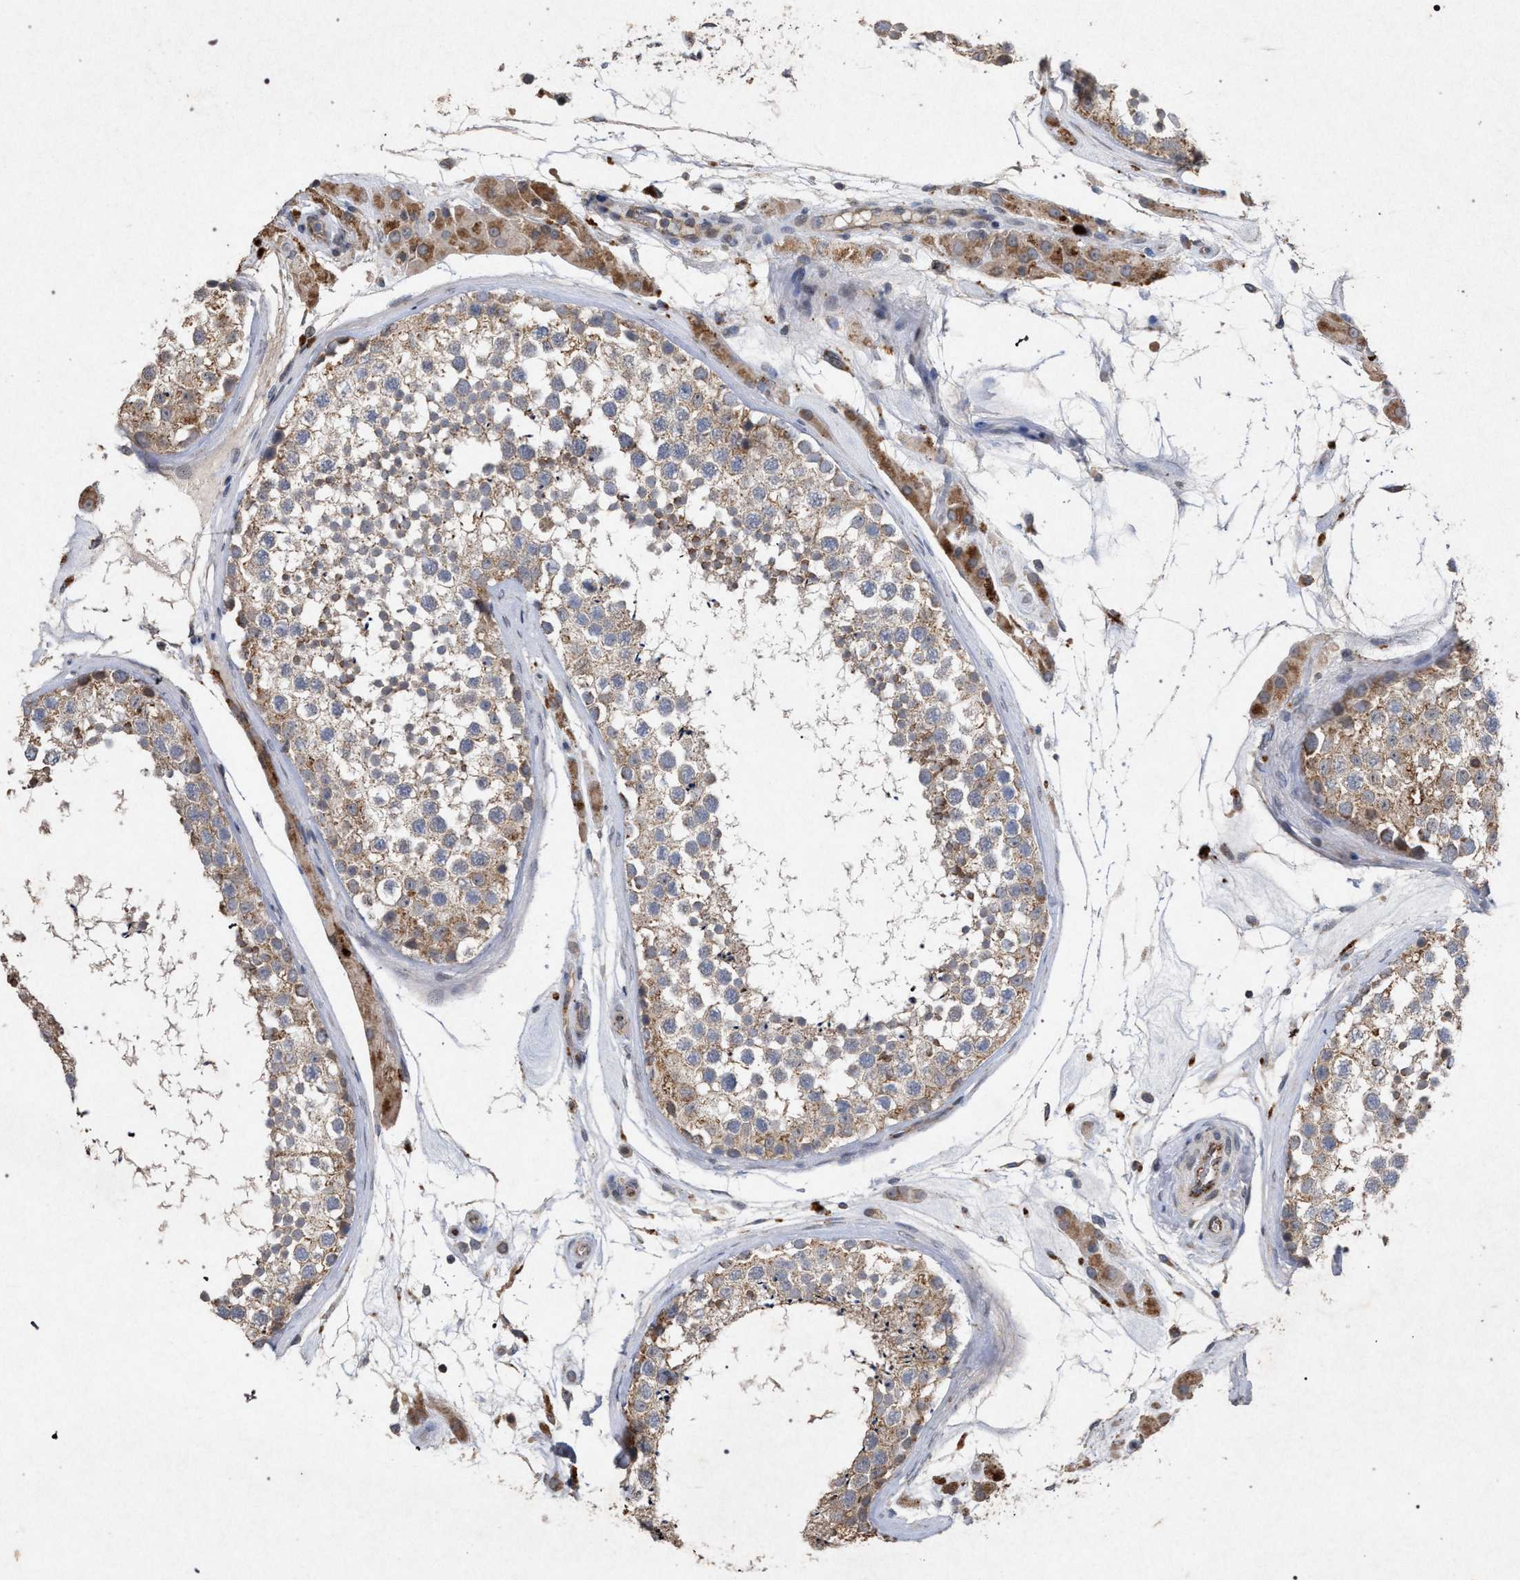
{"staining": {"intensity": "moderate", "quantity": "25%-75%", "location": "cytoplasmic/membranous"}, "tissue": "testis", "cell_type": "Cells in seminiferous ducts", "image_type": "normal", "snomed": [{"axis": "morphology", "description": "Normal tissue, NOS"}, {"axis": "topography", "description": "Testis"}], "caption": "Immunohistochemical staining of unremarkable human testis shows medium levels of moderate cytoplasmic/membranous staining in about 25%-75% of cells in seminiferous ducts. Using DAB (brown) and hematoxylin (blue) stains, captured at high magnification using brightfield microscopy.", "gene": "PKD2L1", "patient": {"sex": "male", "age": 46}}